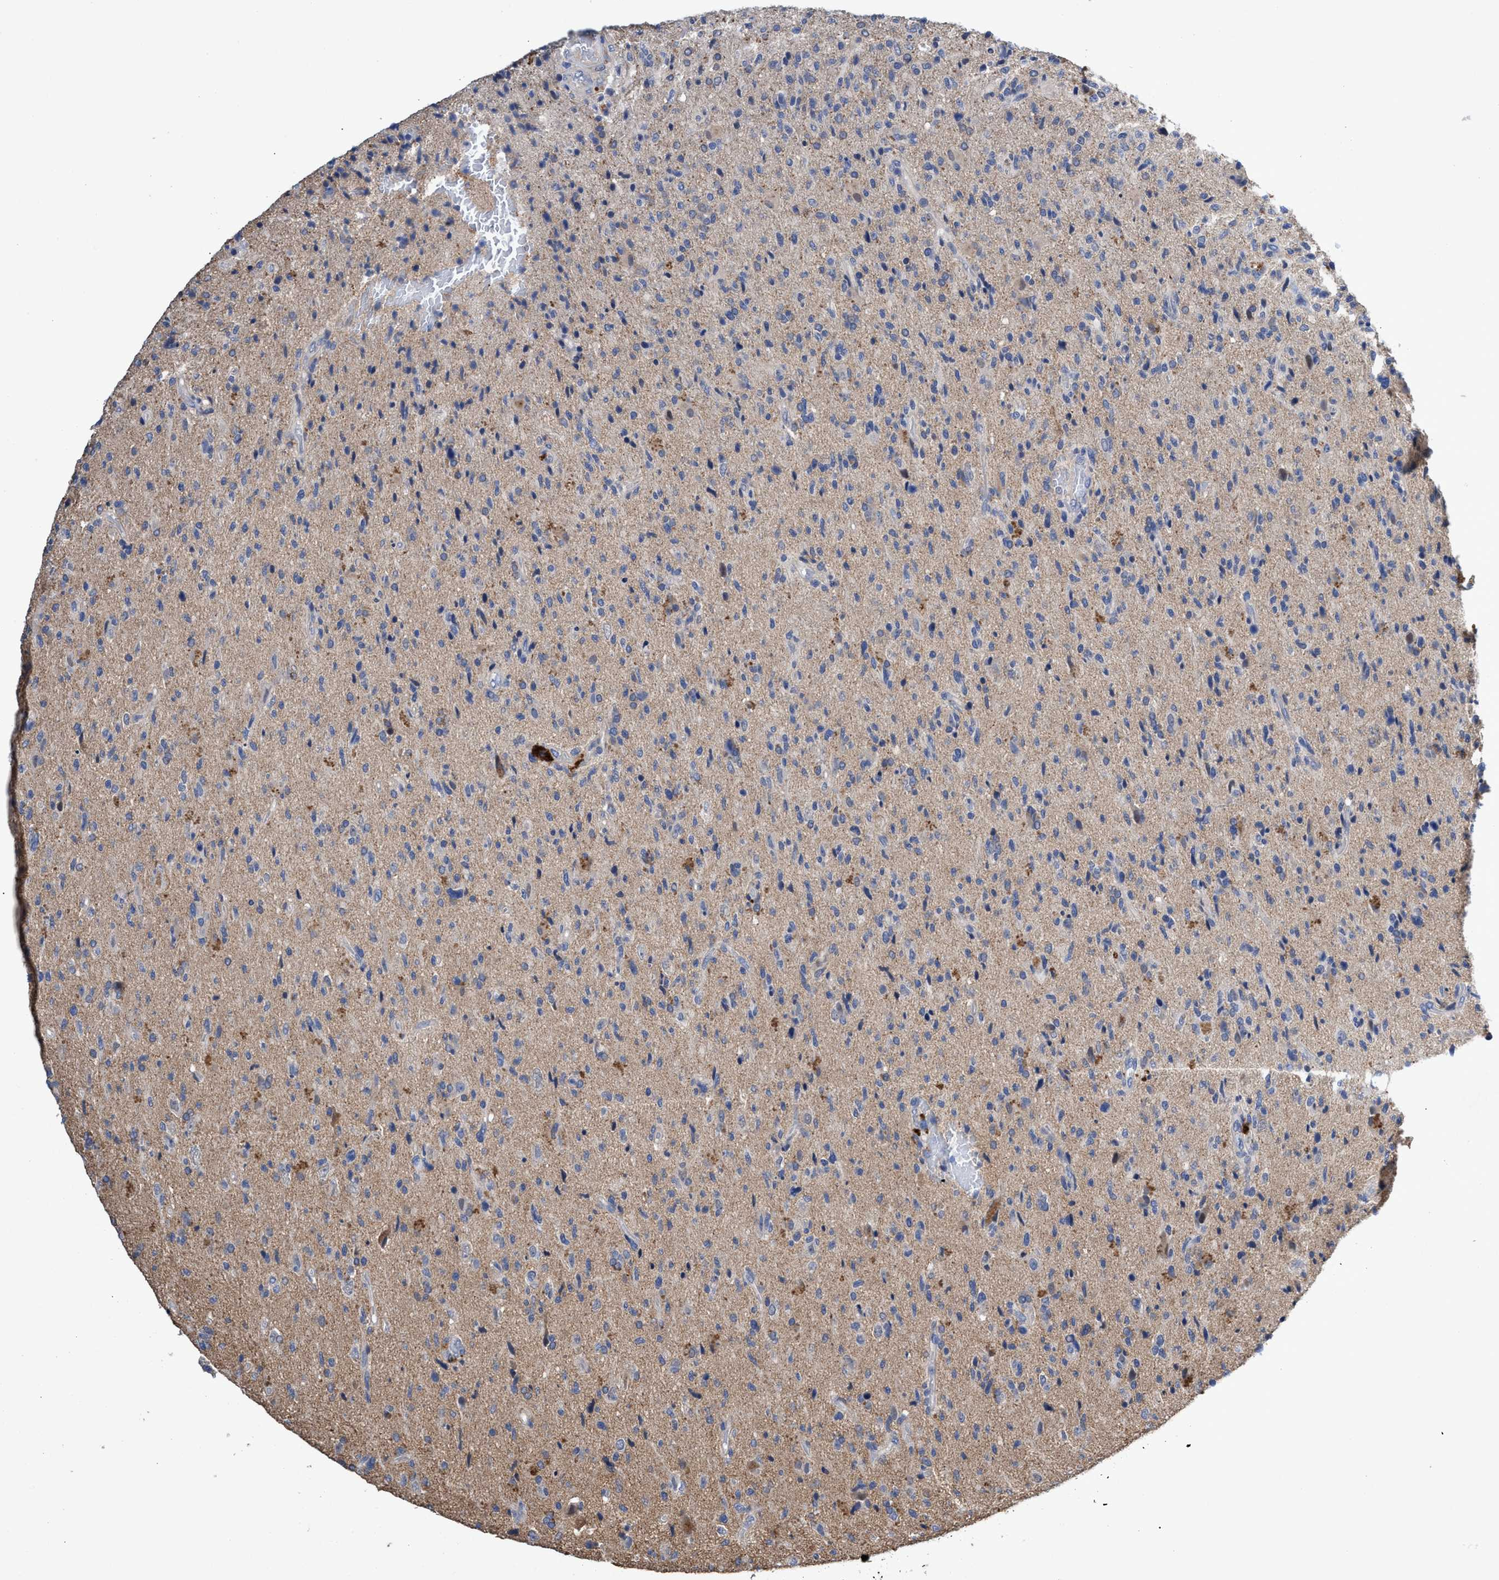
{"staining": {"intensity": "weak", "quantity": "<25%", "location": "cytoplasmic/membranous"}, "tissue": "glioma", "cell_type": "Tumor cells", "image_type": "cancer", "snomed": [{"axis": "morphology", "description": "Glioma, malignant, High grade"}, {"axis": "topography", "description": "Brain"}], "caption": "This micrograph is of glioma stained with IHC to label a protein in brown with the nuclei are counter-stained blue. There is no positivity in tumor cells.", "gene": "SVEP1", "patient": {"sex": "male", "age": 72}}